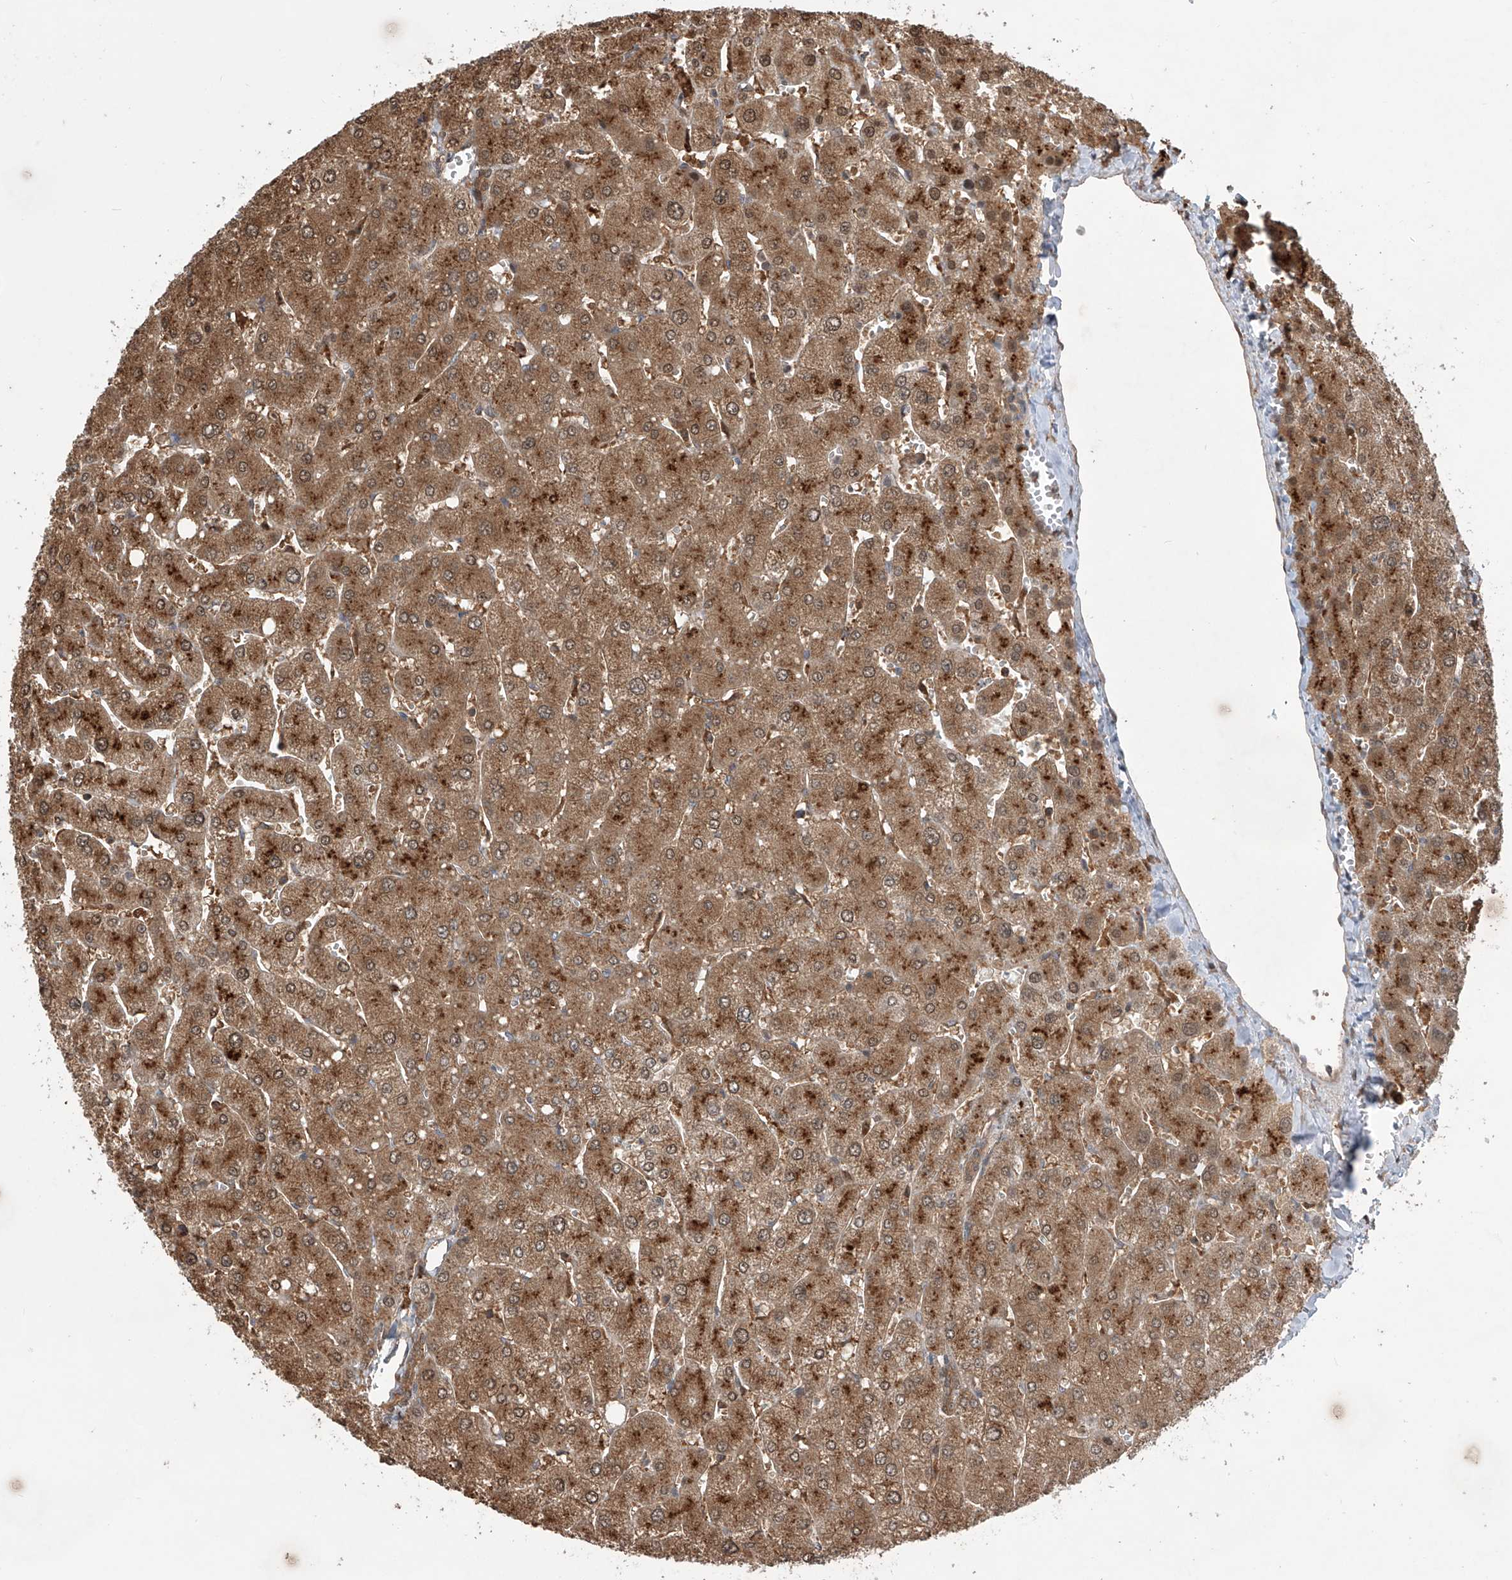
{"staining": {"intensity": "moderate", "quantity": "25%-75%", "location": "cytoplasmic/membranous"}, "tissue": "liver", "cell_type": "Cholangiocytes", "image_type": "normal", "snomed": [{"axis": "morphology", "description": "Normal tissue, NOS"}, {"axis": "topography", "description": "Liver"}], "caption": "IHC of unremarkable liver shows medium levels of moderate cytoplasmic/membranous staining in about 25%-75% of cholangiocytes. (IHC, brightfield microscopy, high magnification).", "gene": "HOXC8", "patient": {"sex": "male", "age": 55}}